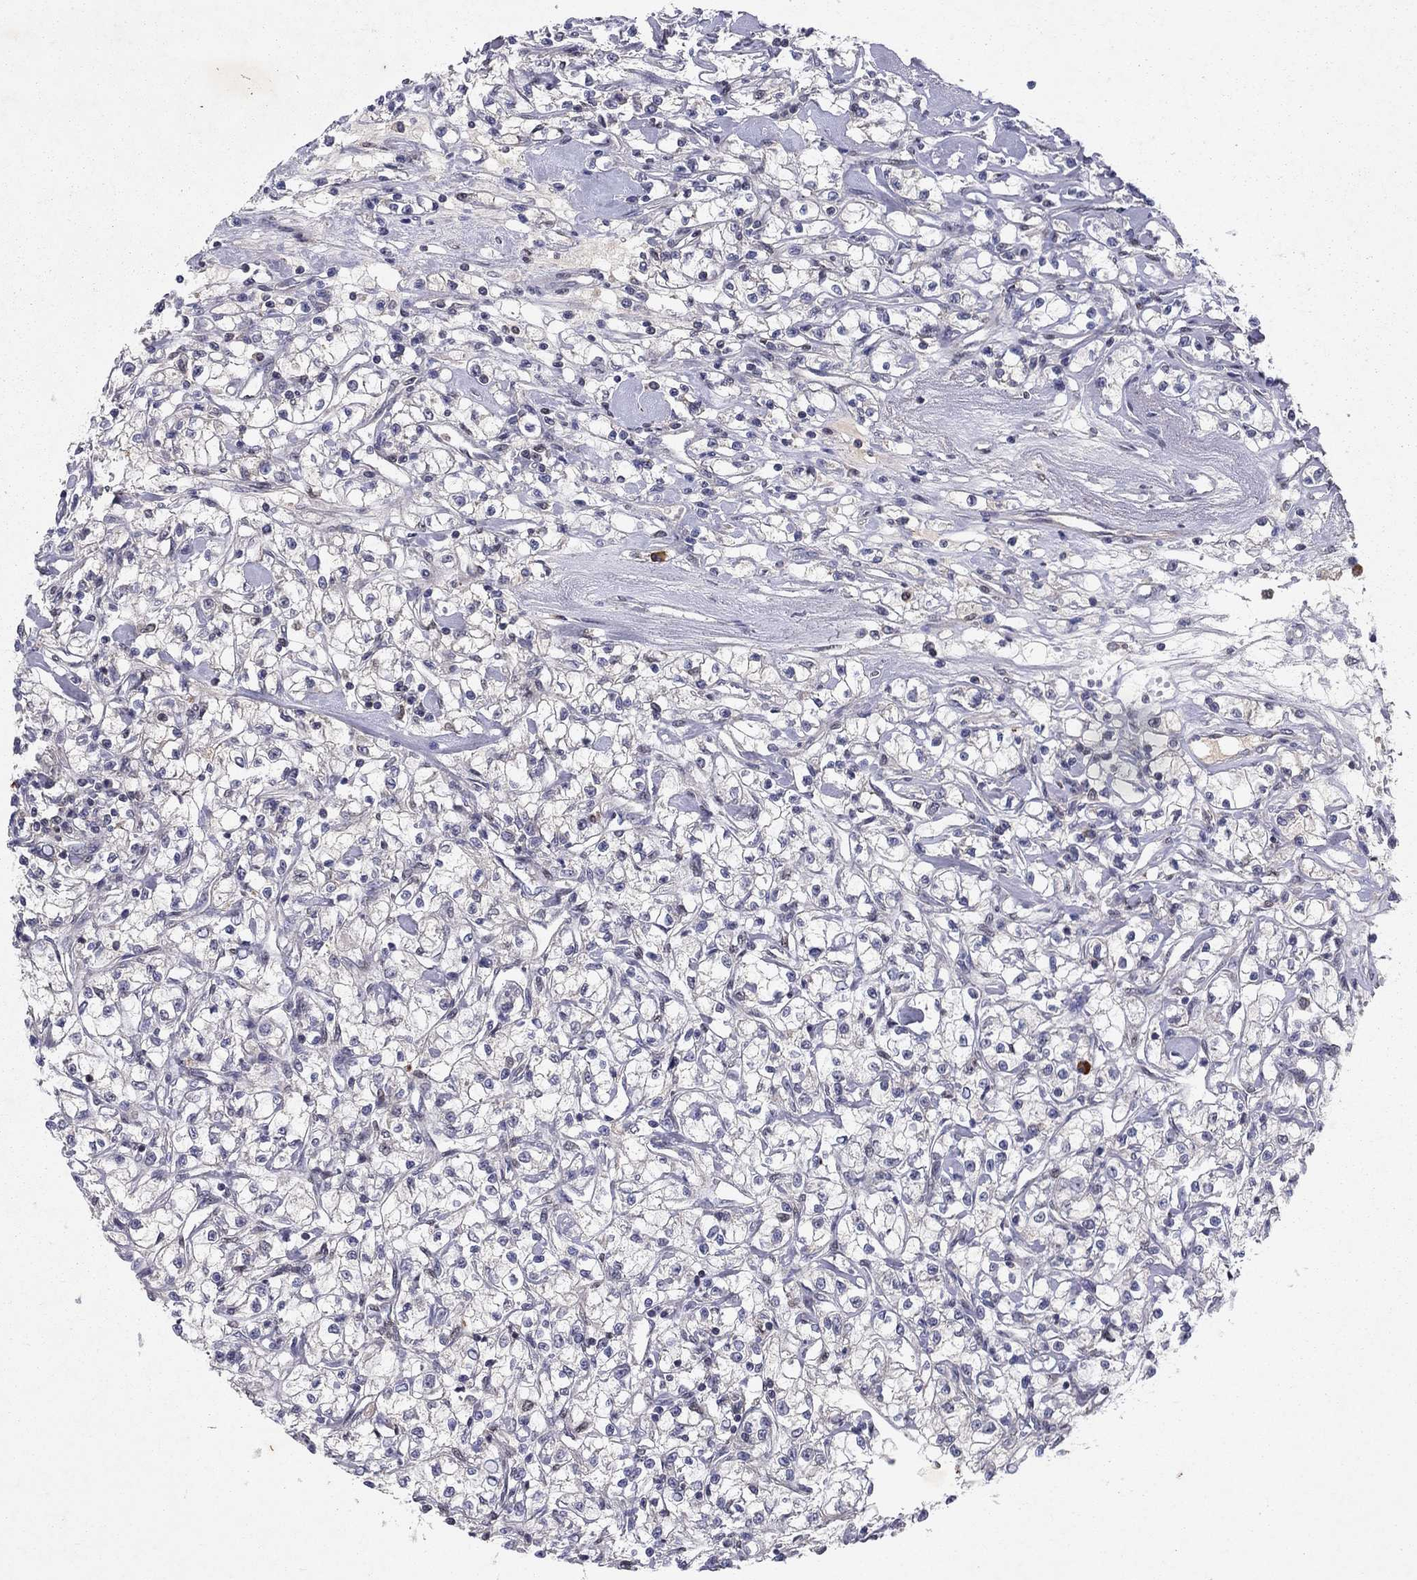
{"staining": {"intensity": "negative", "quantity": "none", "location": "none"}, "tissue": "renal cancer", "cell_type": "Tumor cells", "image_type": "cancer", "snomed": [{"axis": "morphology", "description": "Adenocarcinoma, NOS"}, {"axis": "topography", "description": "Kidney"}], "caption": "IHC image of human adenocarcinoma (renal) stained for a protein (brown), which displays no positivity in tumor cells.", "gene": "CRTC1", "patient": {"sex": "female", "age": 59}}